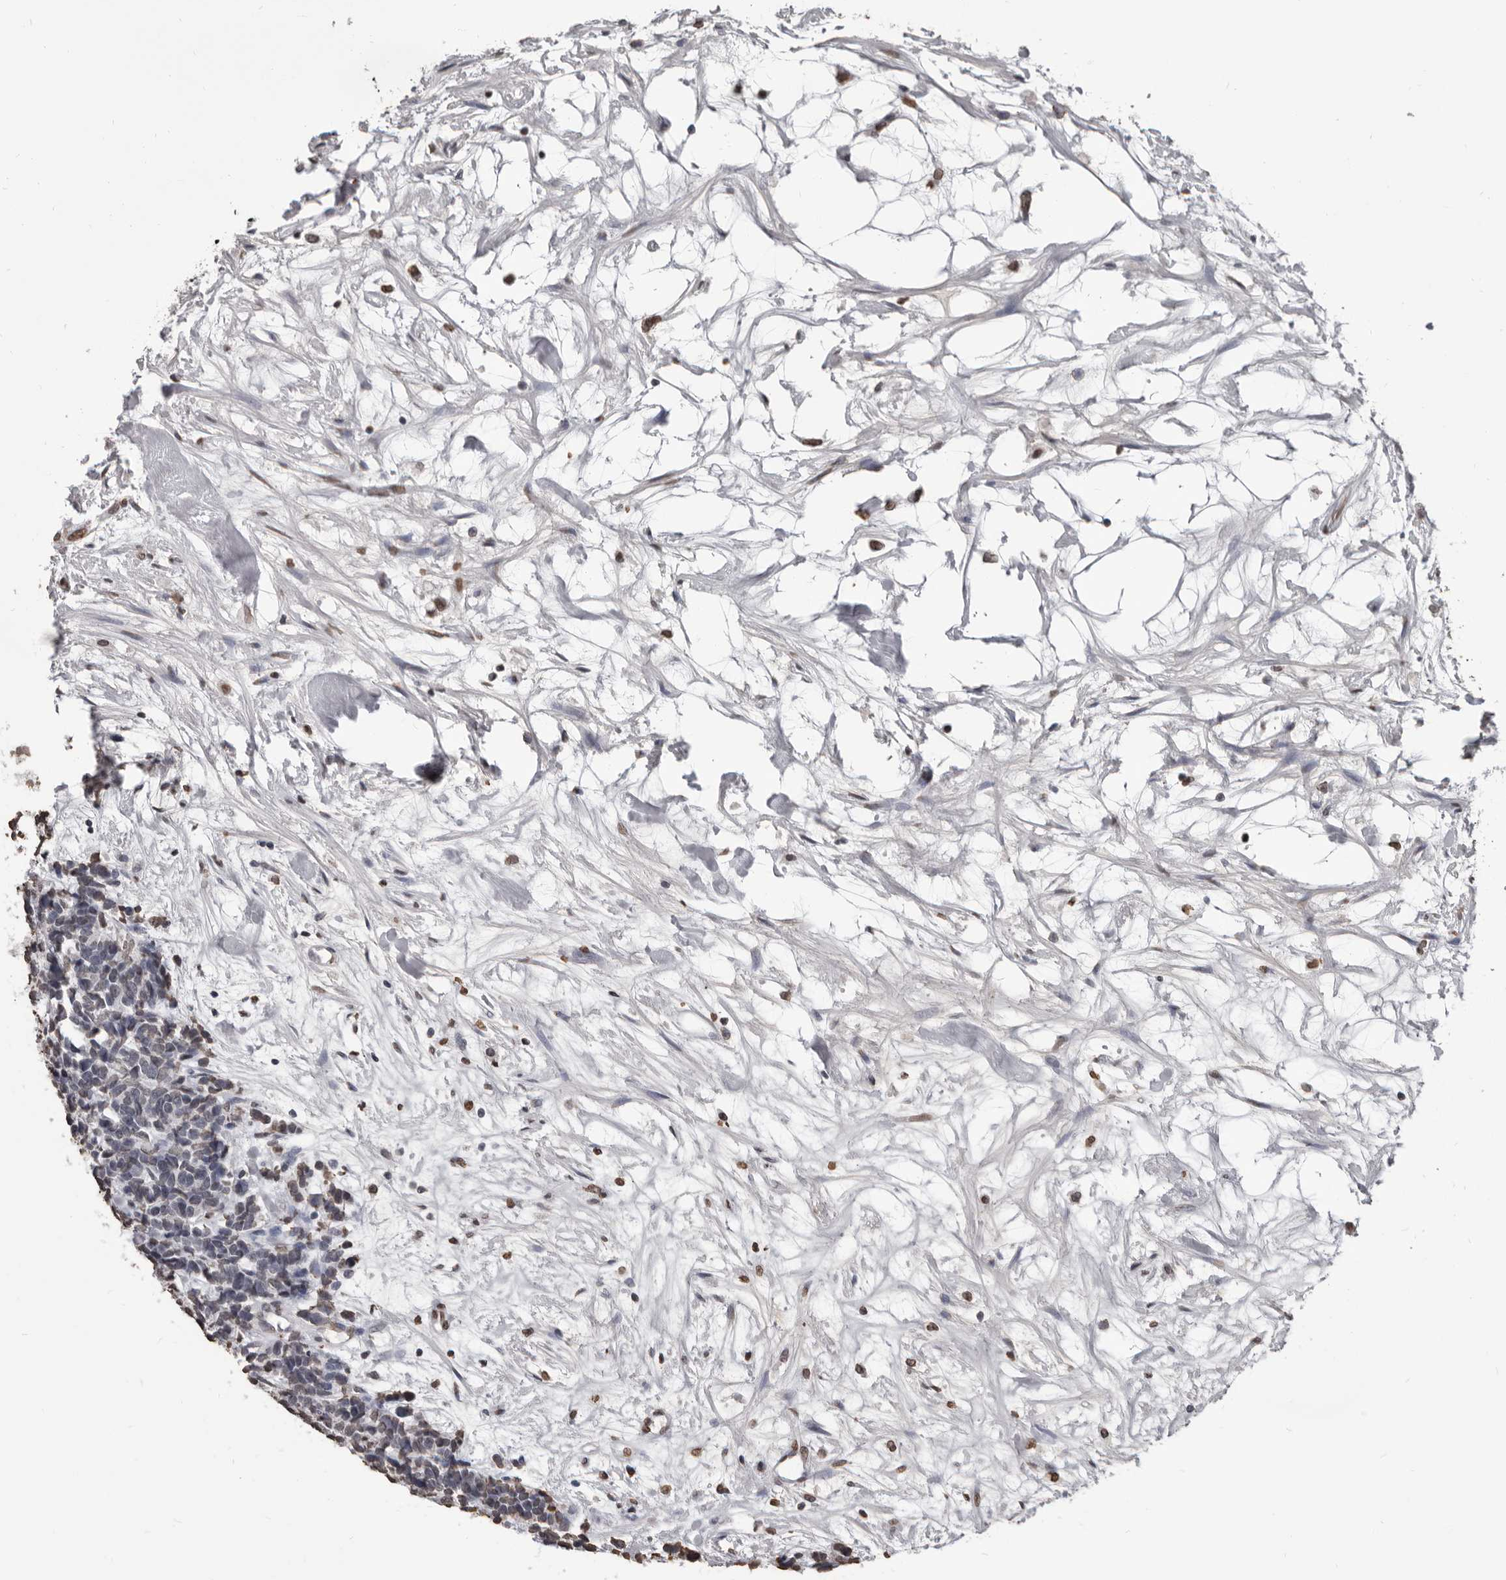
{"staining": {"intensity": "weak", "quantity": "<25%", "location": "nuclear"}, "tissue": "carcinoid", "cell_type": "Tumor cells", "image_type": "cancer", "snomed": [{"axis": "morphology", "description": "Carcinoma, NOS"}, {"axis": "morphology", "description": "Carcinoid, malignant, NOS"}, {"axis": "topography", "description": "Urinary bladder"}], "caption": "A histopathology image of carcinoid stained for a protein demonstrates no brown staining in tumor cells.", "gene": "AHR", "patient": {"sex": "male", "age": 57}}